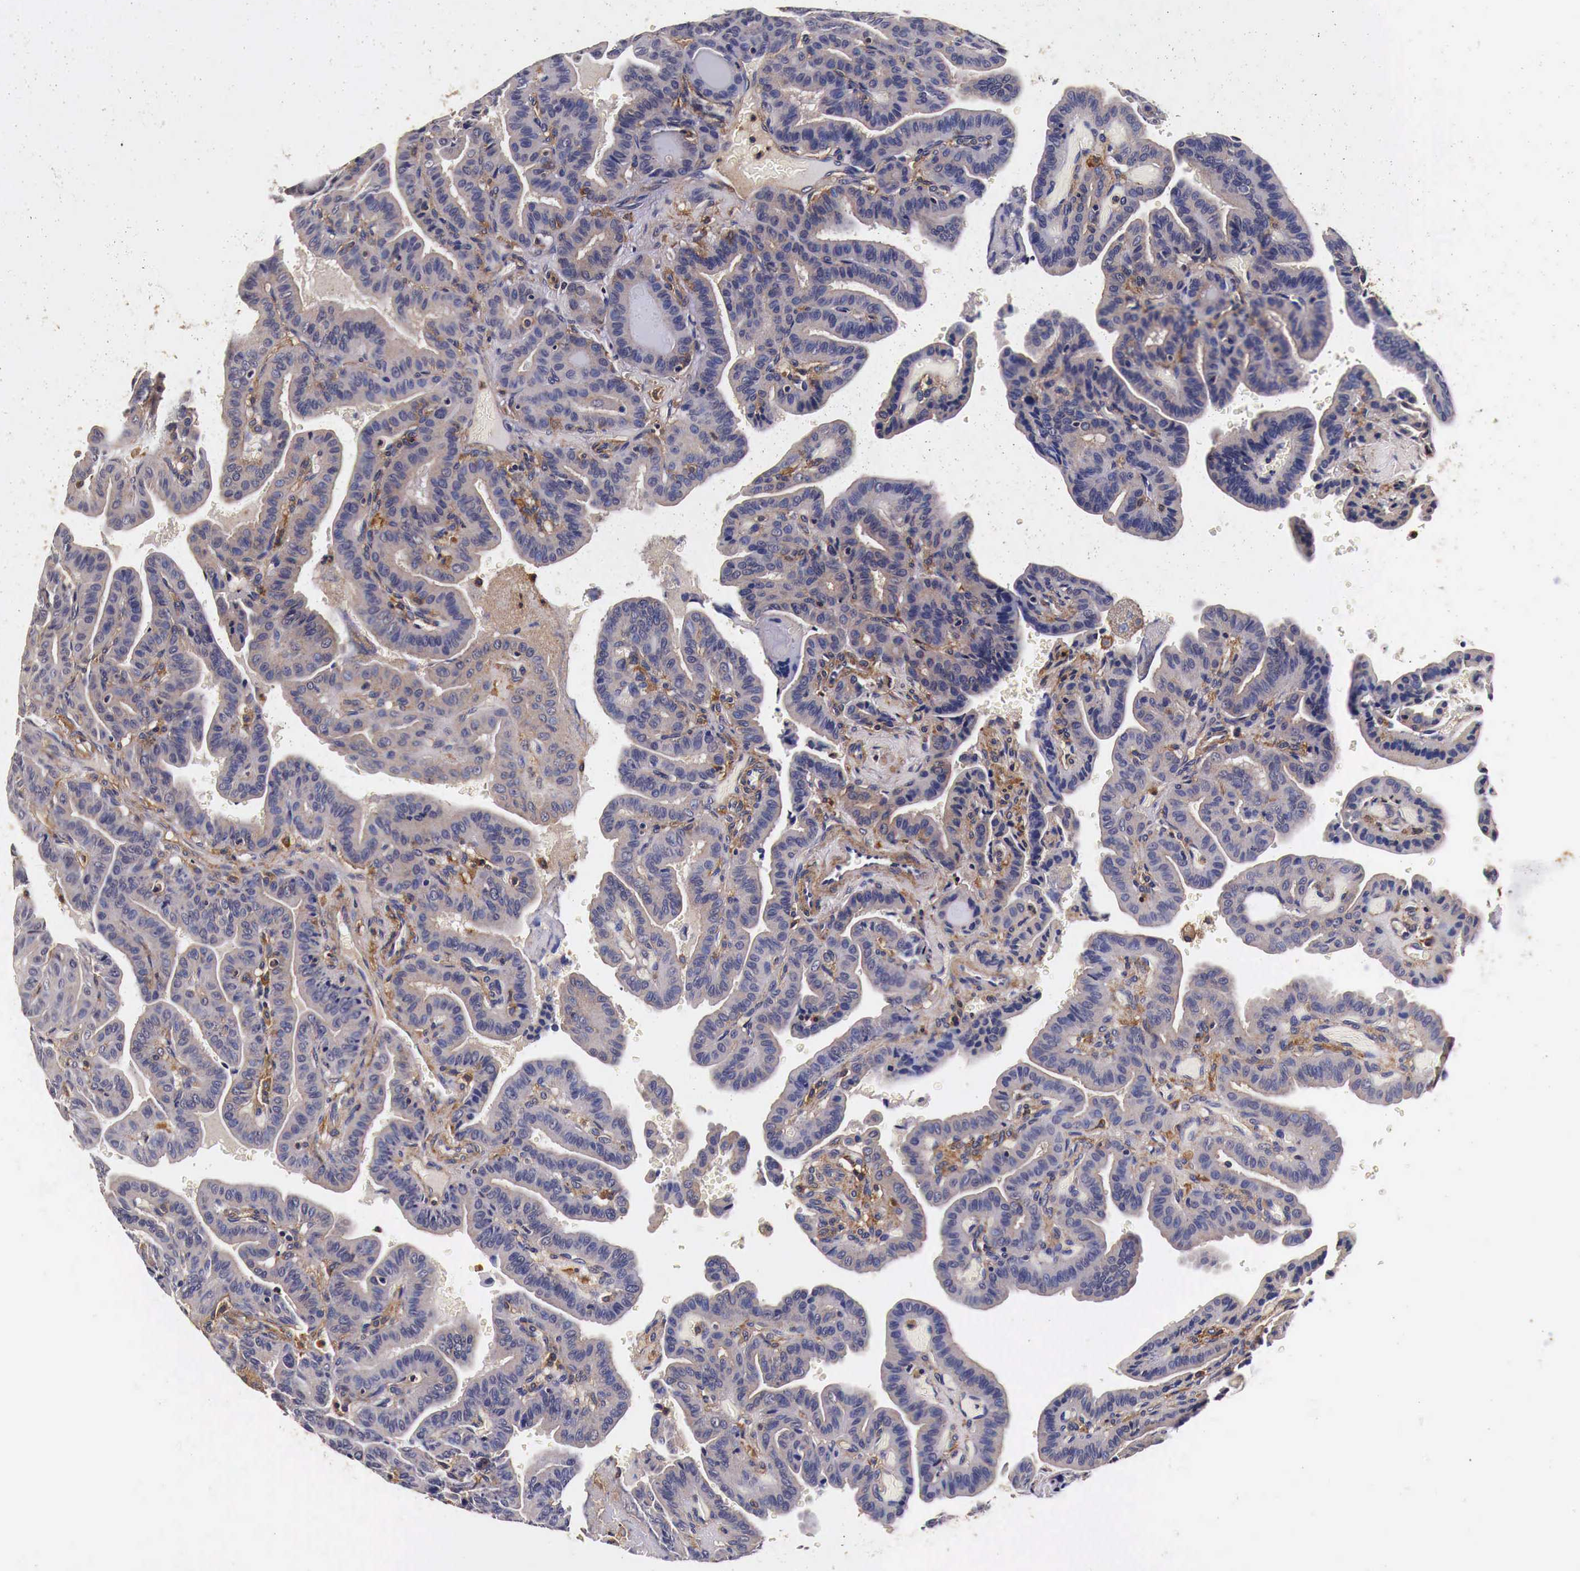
{"staining": {"intensity": "weak", "quantity": ">75%", "location": "cytoplasmic/membranous"}, "tissue": "thyroid cancer", "cell_type": "Tumor cells", "image_type": "cancer", "snomed": [{"axis": "morphology", "description": "Papillary adenocarcinoma, NOS"}, {"axis": "topography", "description": "Thyroid gland"}], "caption": "Thyroid cancer (papillary adenocarcinoma) stained for a protein (brown) shows weak cytoplasmic/membranous positive staining in approximately >75% of tumor cells.", "gene": "RP2", "patient": {"sex": "male", "age": 87}}